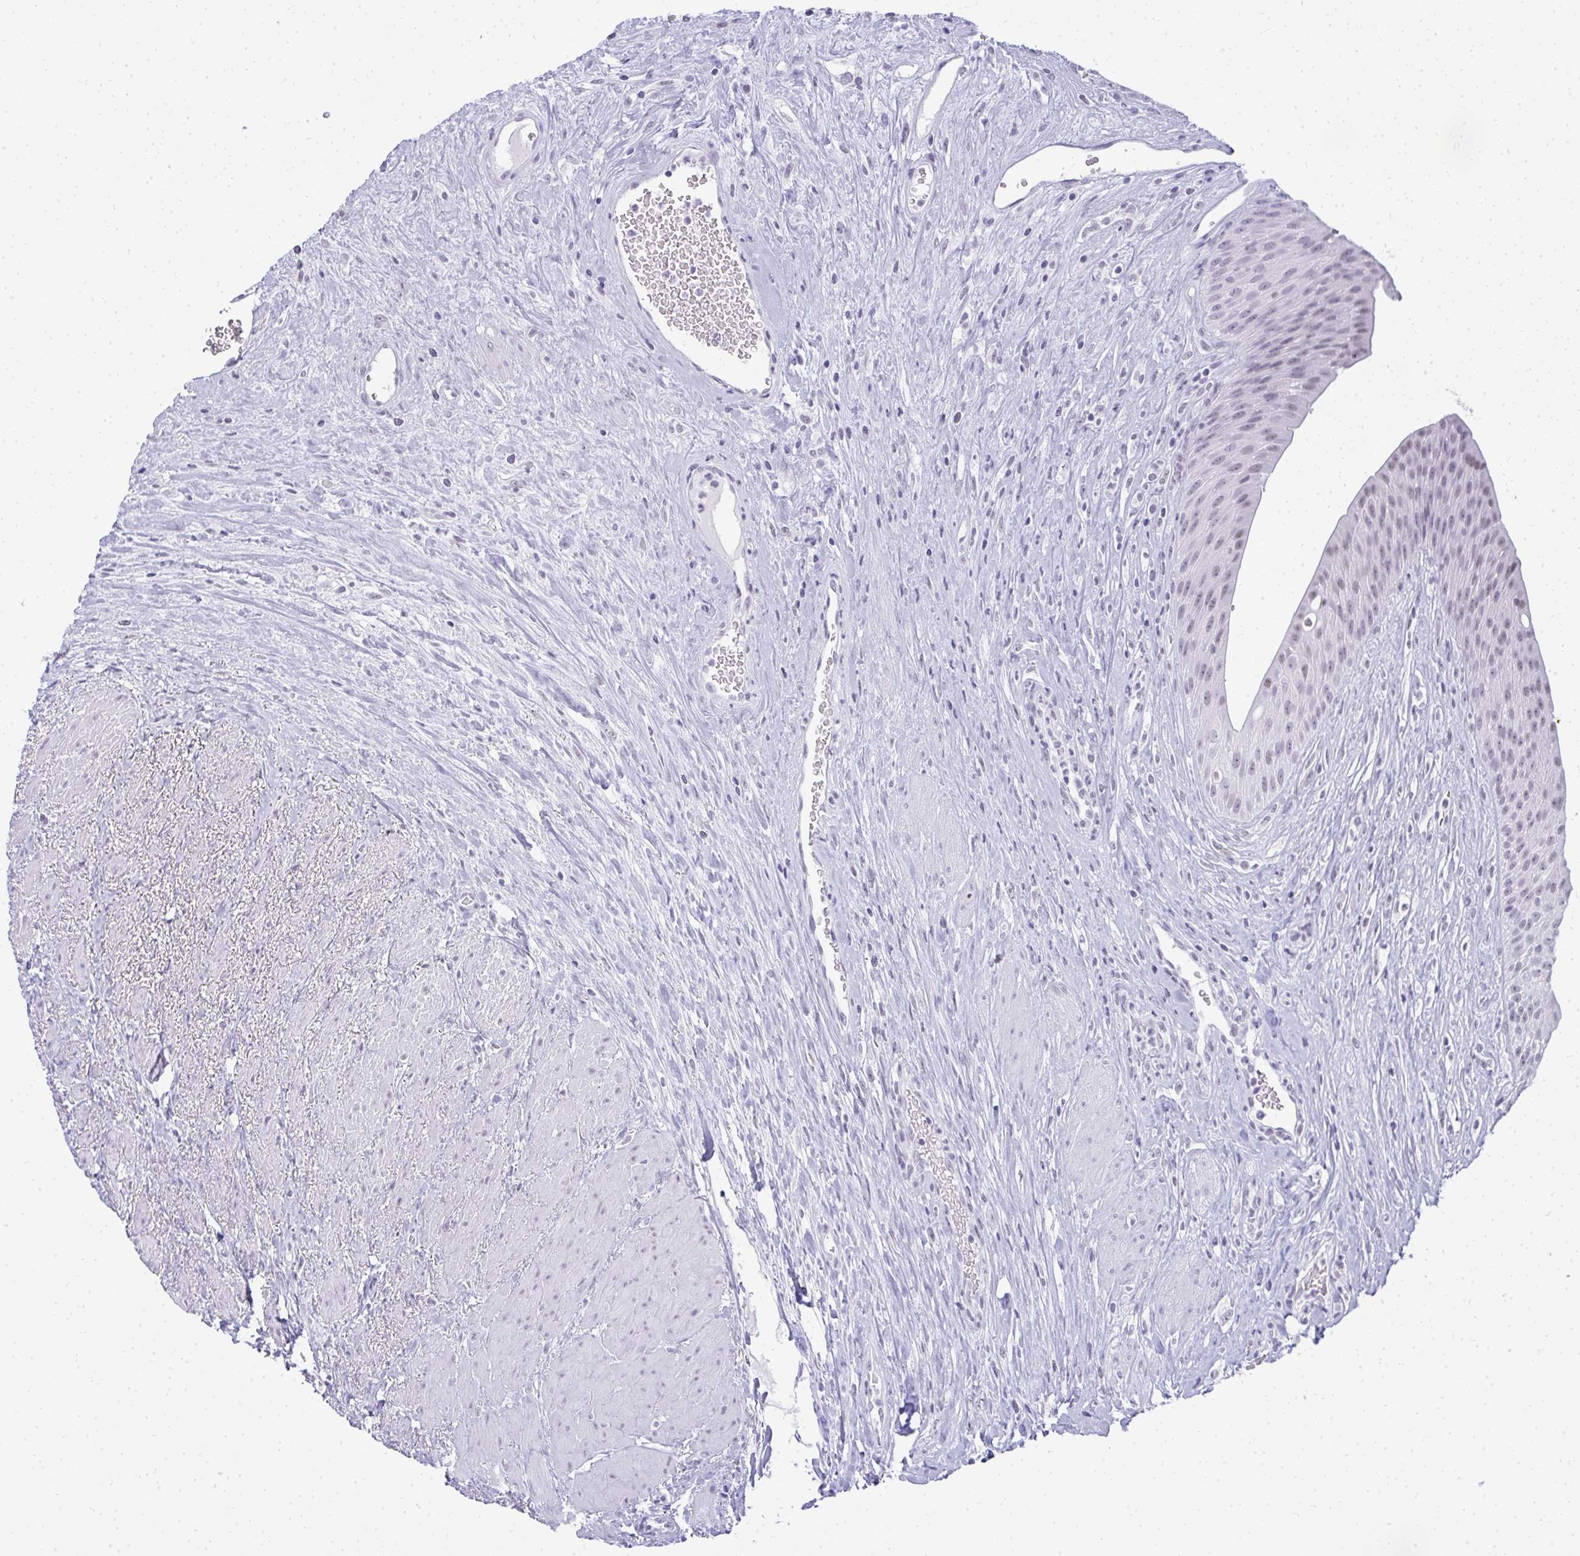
{"staining": {"intensity": "moderate", "quantity": "25%-75%", "location": "nuclear"}, "tissue": "urinary bladder", "cell_type": "Urothelial cells", "image_type": "normal", "snomed": [{"axis": "morphology", "description": "Normal tissue, NOS"}, {"axis": "topography", "description": "Urinary bladder"}], "caption": "The immunohistochemical stain shows moderate nuclear expression in urothelial cells of normal urinary bladder.", "gene": "PLA2G1B", "patient": {"sex": "female", "age": 56}}